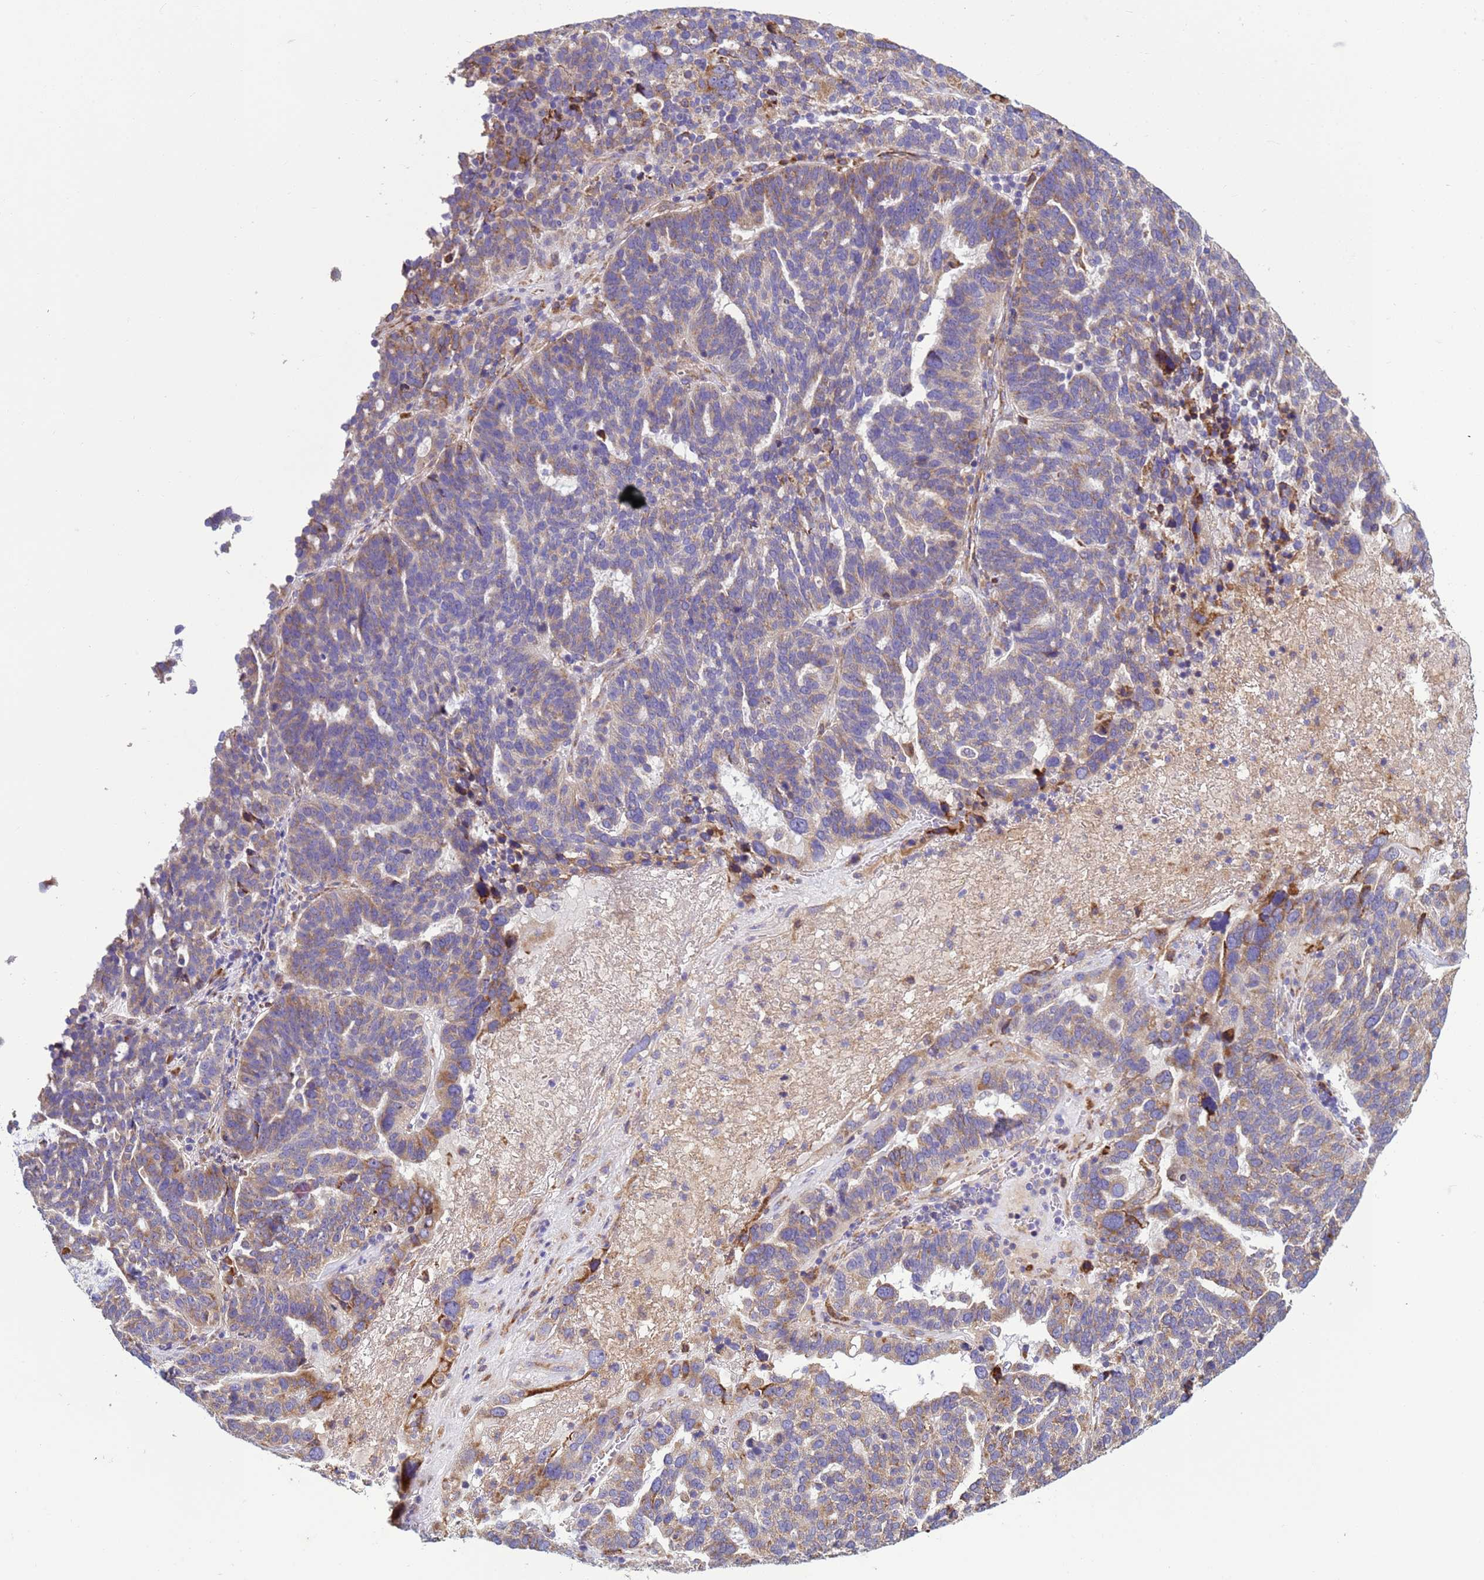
{"staining": {"intensity": "weak", "quantity": "25%-75%", "location": "cytoplasmic/membranous"}, "tissue": "ovarian cancer", "cell_type": "Tumor cells", "image_type": "cancer", "snomed": [{"axis": "morphology", "description": "Cystadenocarcinoma, serous, NOS"}, {"axis": "topography", "description": "Ovary"}], "caption": "Immunohistochemical staining of ovarian cancer (serous cystadenocarcinoma) shows low levels of weak cytoplasmic/membranous positivity in approximately 25%-75% of tumor cells.", "gene": "THAP5", "patient": {"sex": "female", "age": 59}}